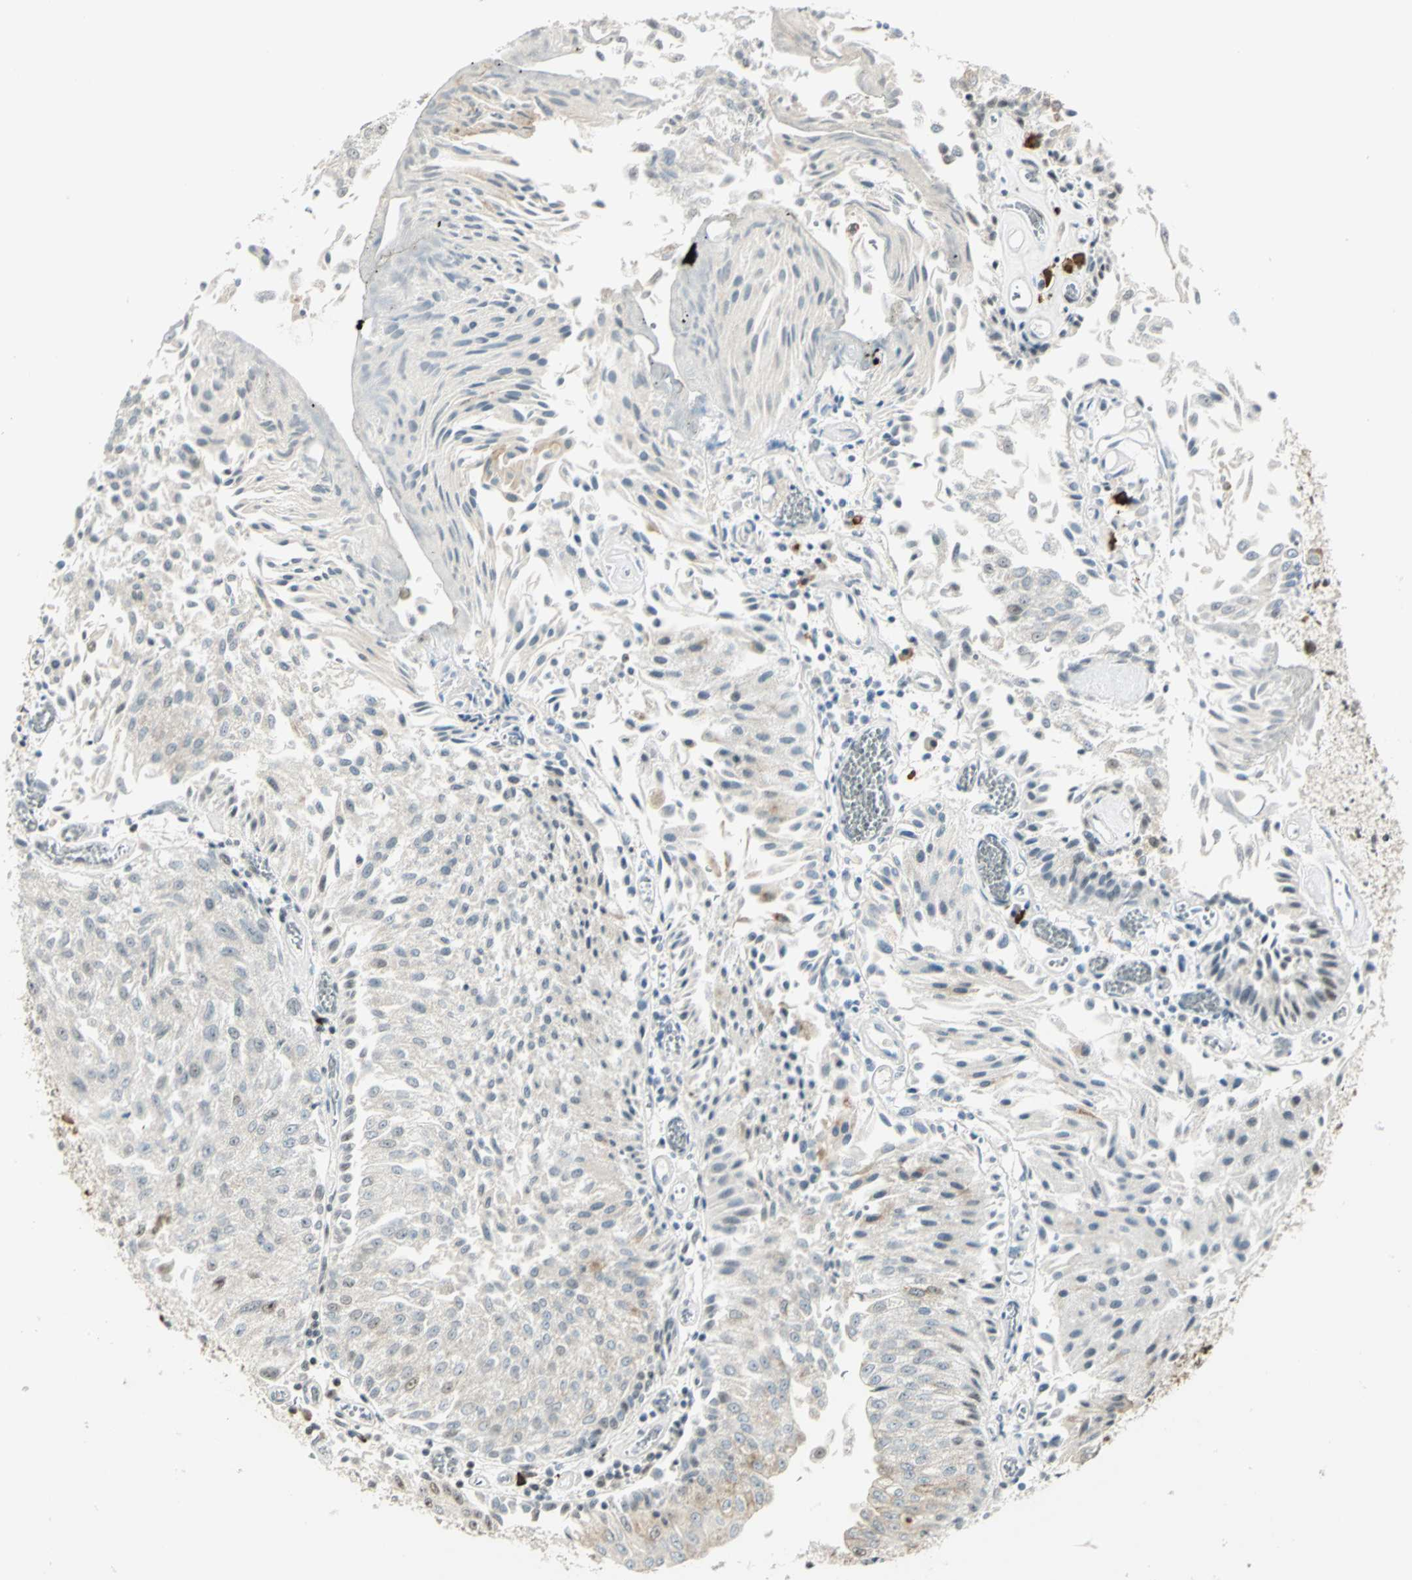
{"staining": {"intensity": "moderate", "quantity": "<25%", "location": "nuclear"}, "tissue": "urothelial cancer", "cell_type": "Tumor cells", "image_type": "cancer", "snomed": [{"axis": "morphology", "description": "Urothelial carcinoma, Low grade"}, {"axis": "topography", "description": "Urinary bladder"}], "caption": "The histopathology image displays staining of low-grade urothelial carcinoma, revealing moderate nuclear protein staining (brown color) within tumor cells.", "gene": "CCNT1", "patient": {"sex": "male", "age": 86}}